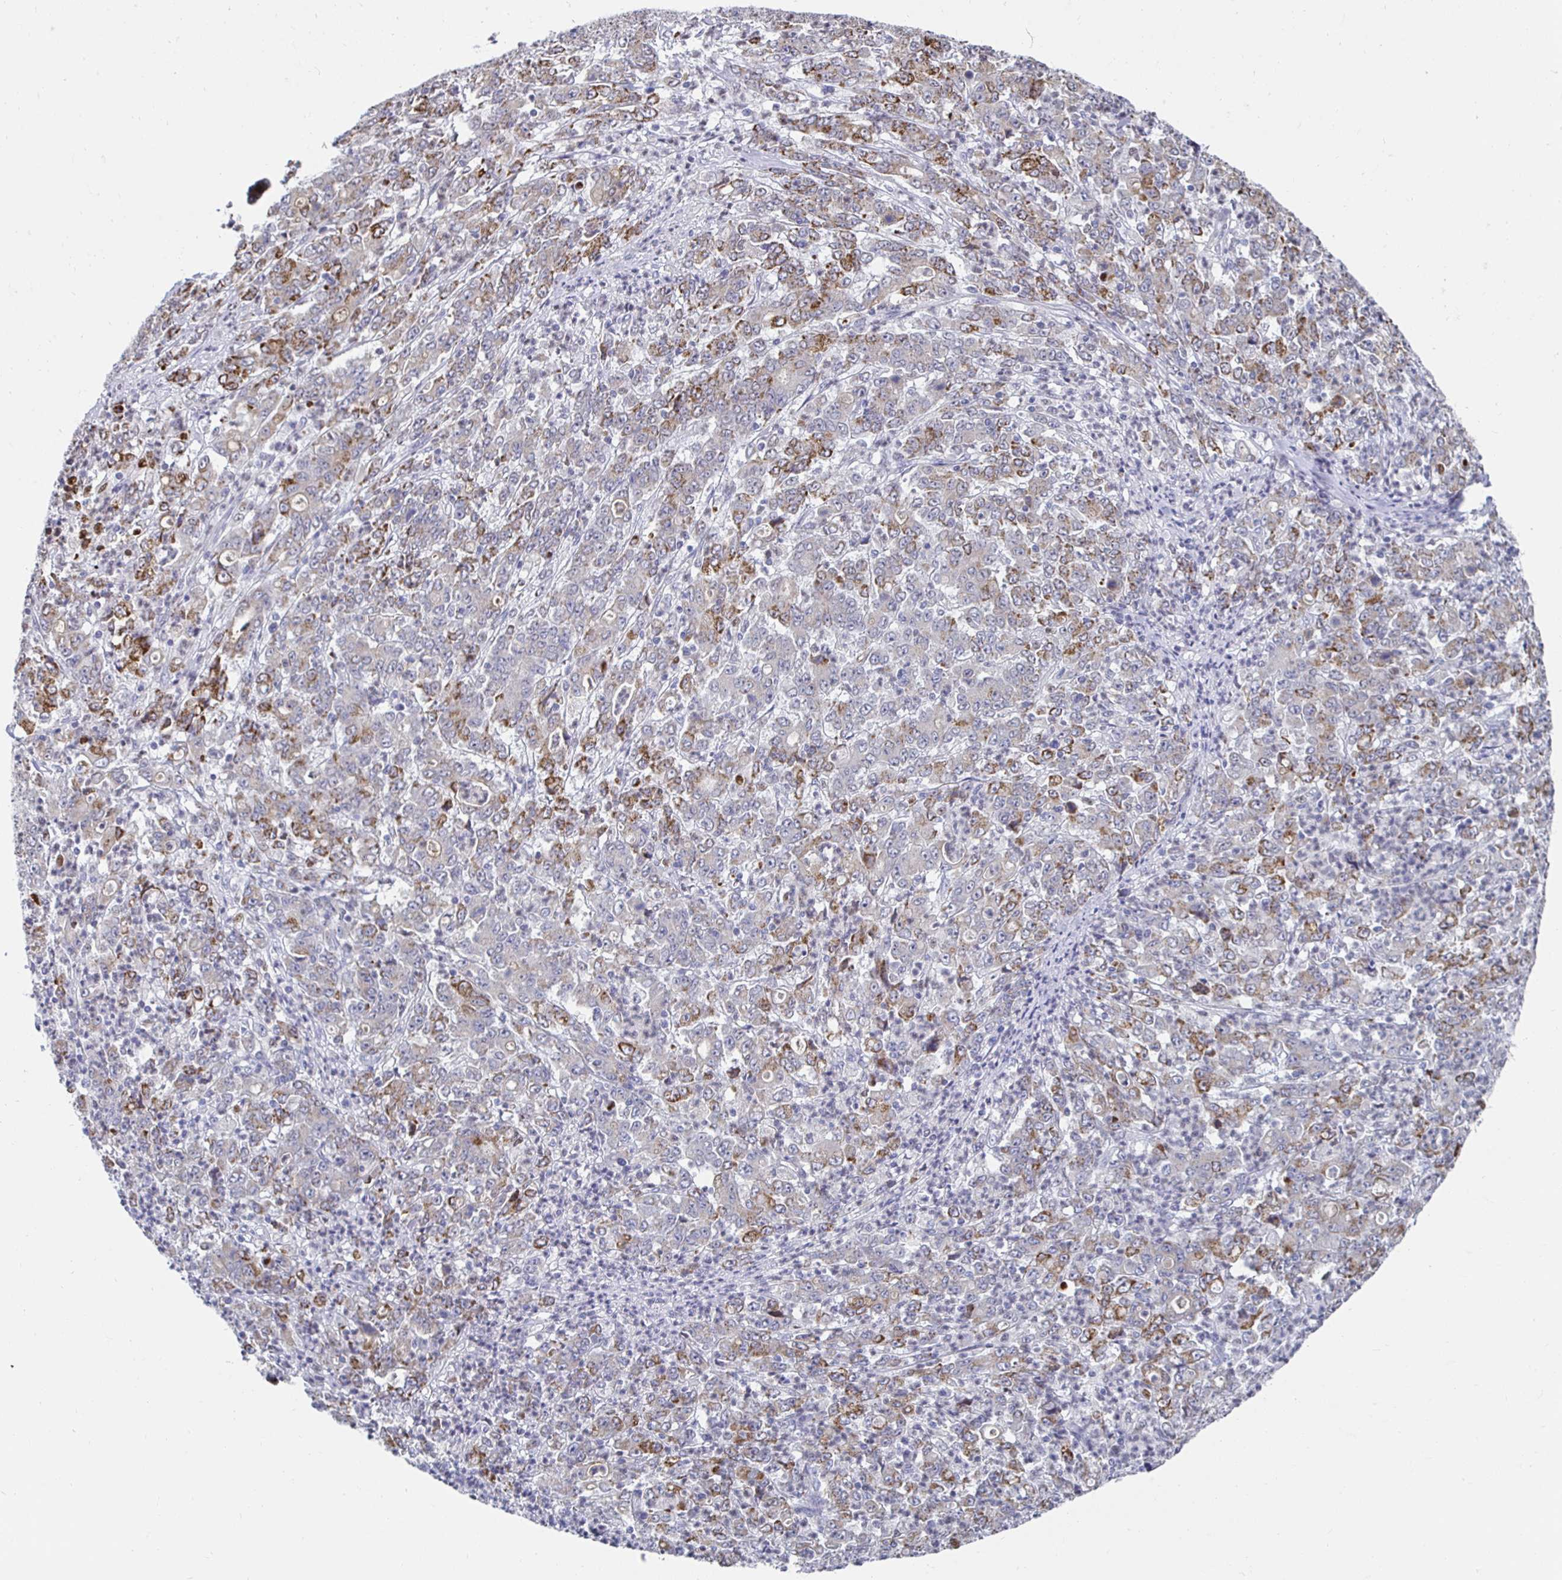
{"staining": {"intensity": "moderate", "quantity": "<25%", "location": "cytoplasmic/membranous"}, "tissue": "stomach cancer", "cell_type": "Tumor cells", "image_type": "cancer", "snomed": [{"axis": "morphology", "description": "Adenocarcinoma, NOS"}, {"axis": "topography", "description": "Stomach, lower"}], "caption": "Immunohistochemical staining of stomach cancer (adenocarcinoma) demonstrates moderate cytoplasmic/membranous protein positivity in about <25% of tumor cells.", "gene": "NOCT", "patient": {"sex": "female", "age": 71}}